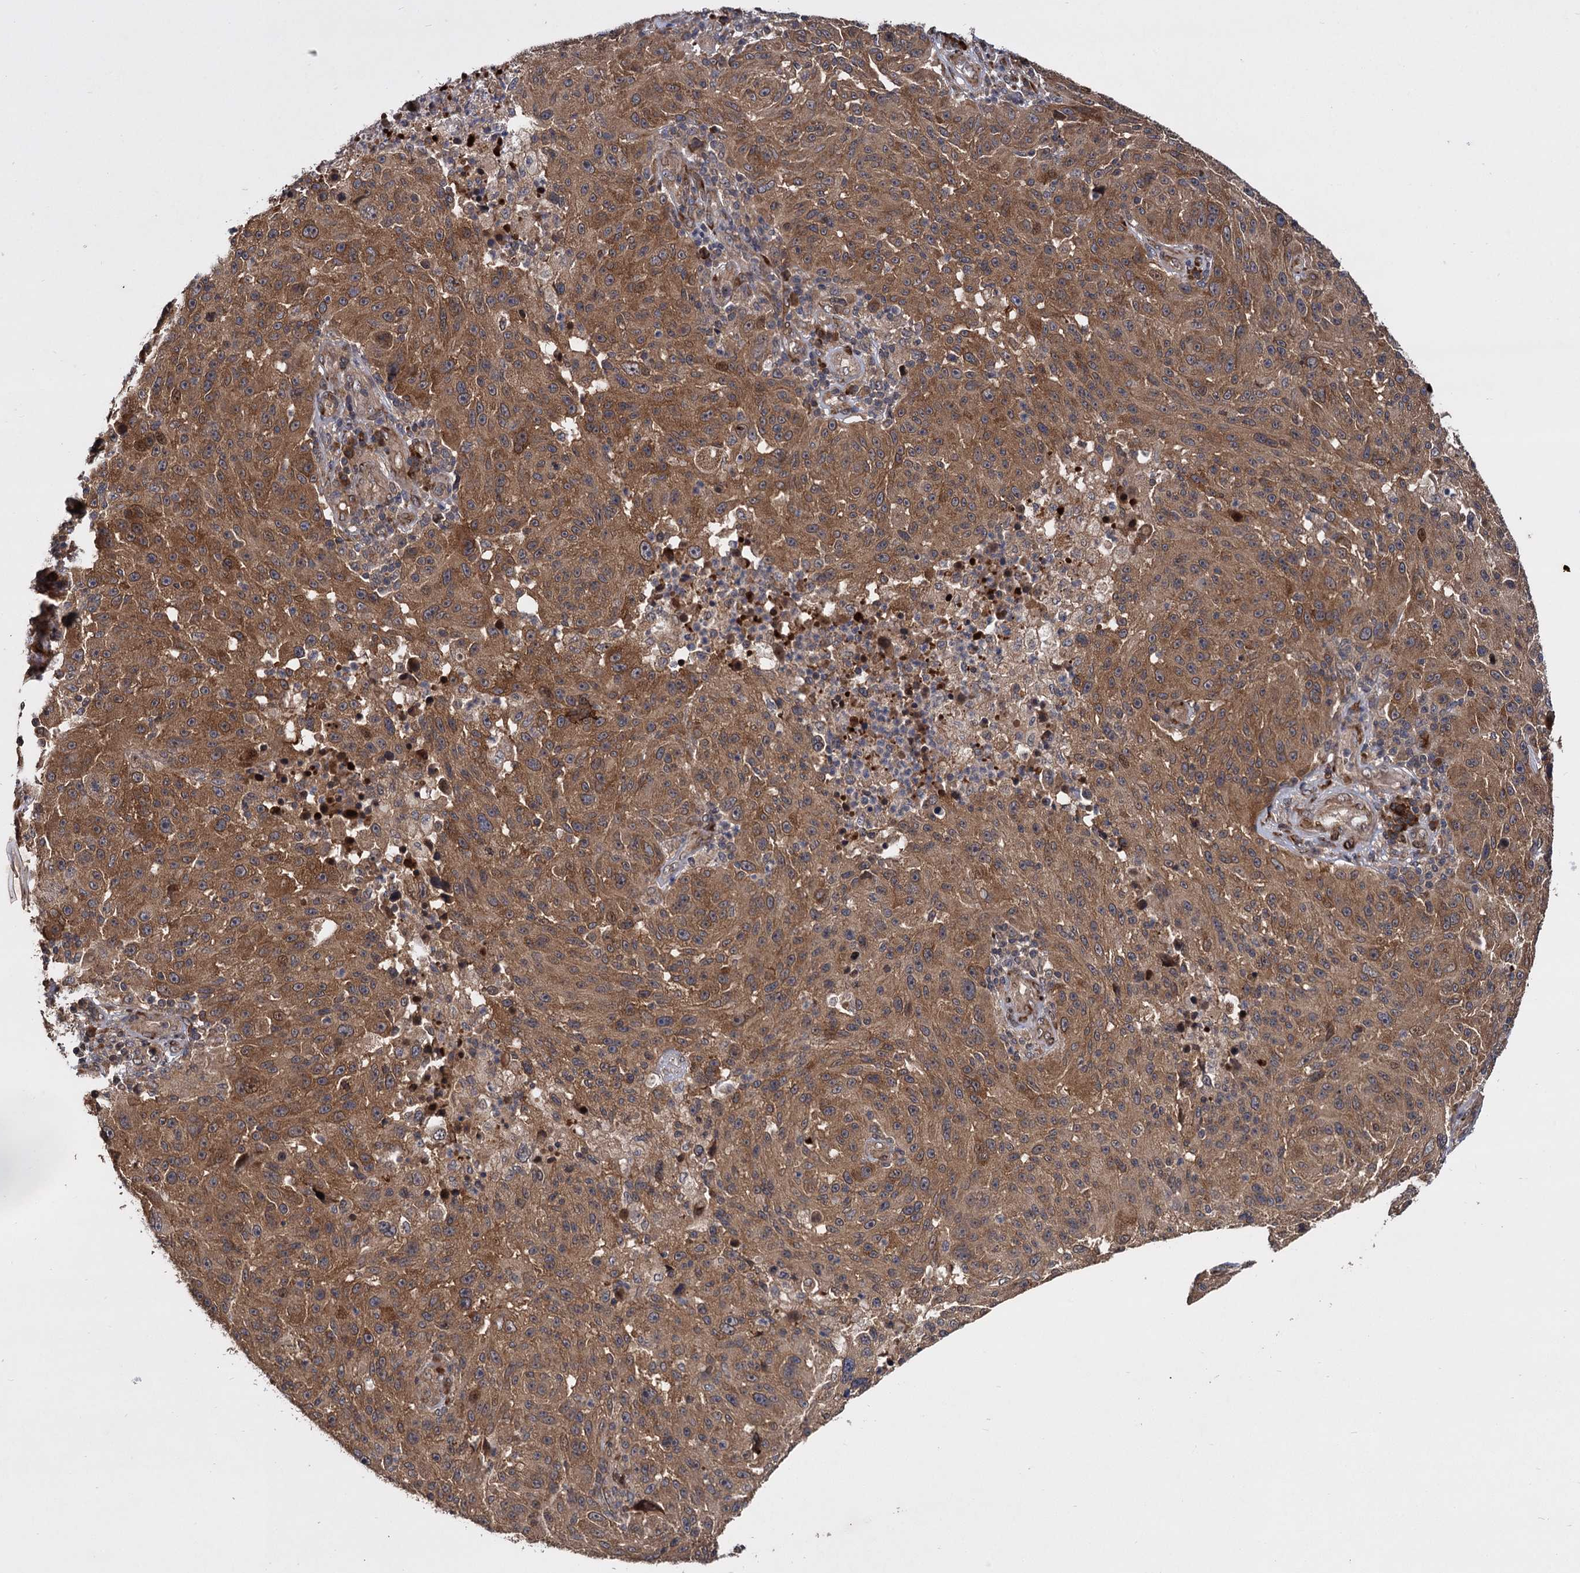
{"staining": {"intensity": "moderate", "quantity": ">75%", "location": "cytoplasmic/membranous"}, "tissue": "melanoma", "cell_type": "Tumor cells", "image_type": "cancer", "snomed": [{"axis": "morphology", "description": "Malignant melanoma, NOS"}, {"axis": "topography", "description": "Skin"}], "caption": "Tumor cells demonstrate medium levels of moderate cytoplasmic/membranous expression in approximately >75% of cells in melanoma.", "gene": "INPPL1", "patient": {"sex": "male", "age": 53}}